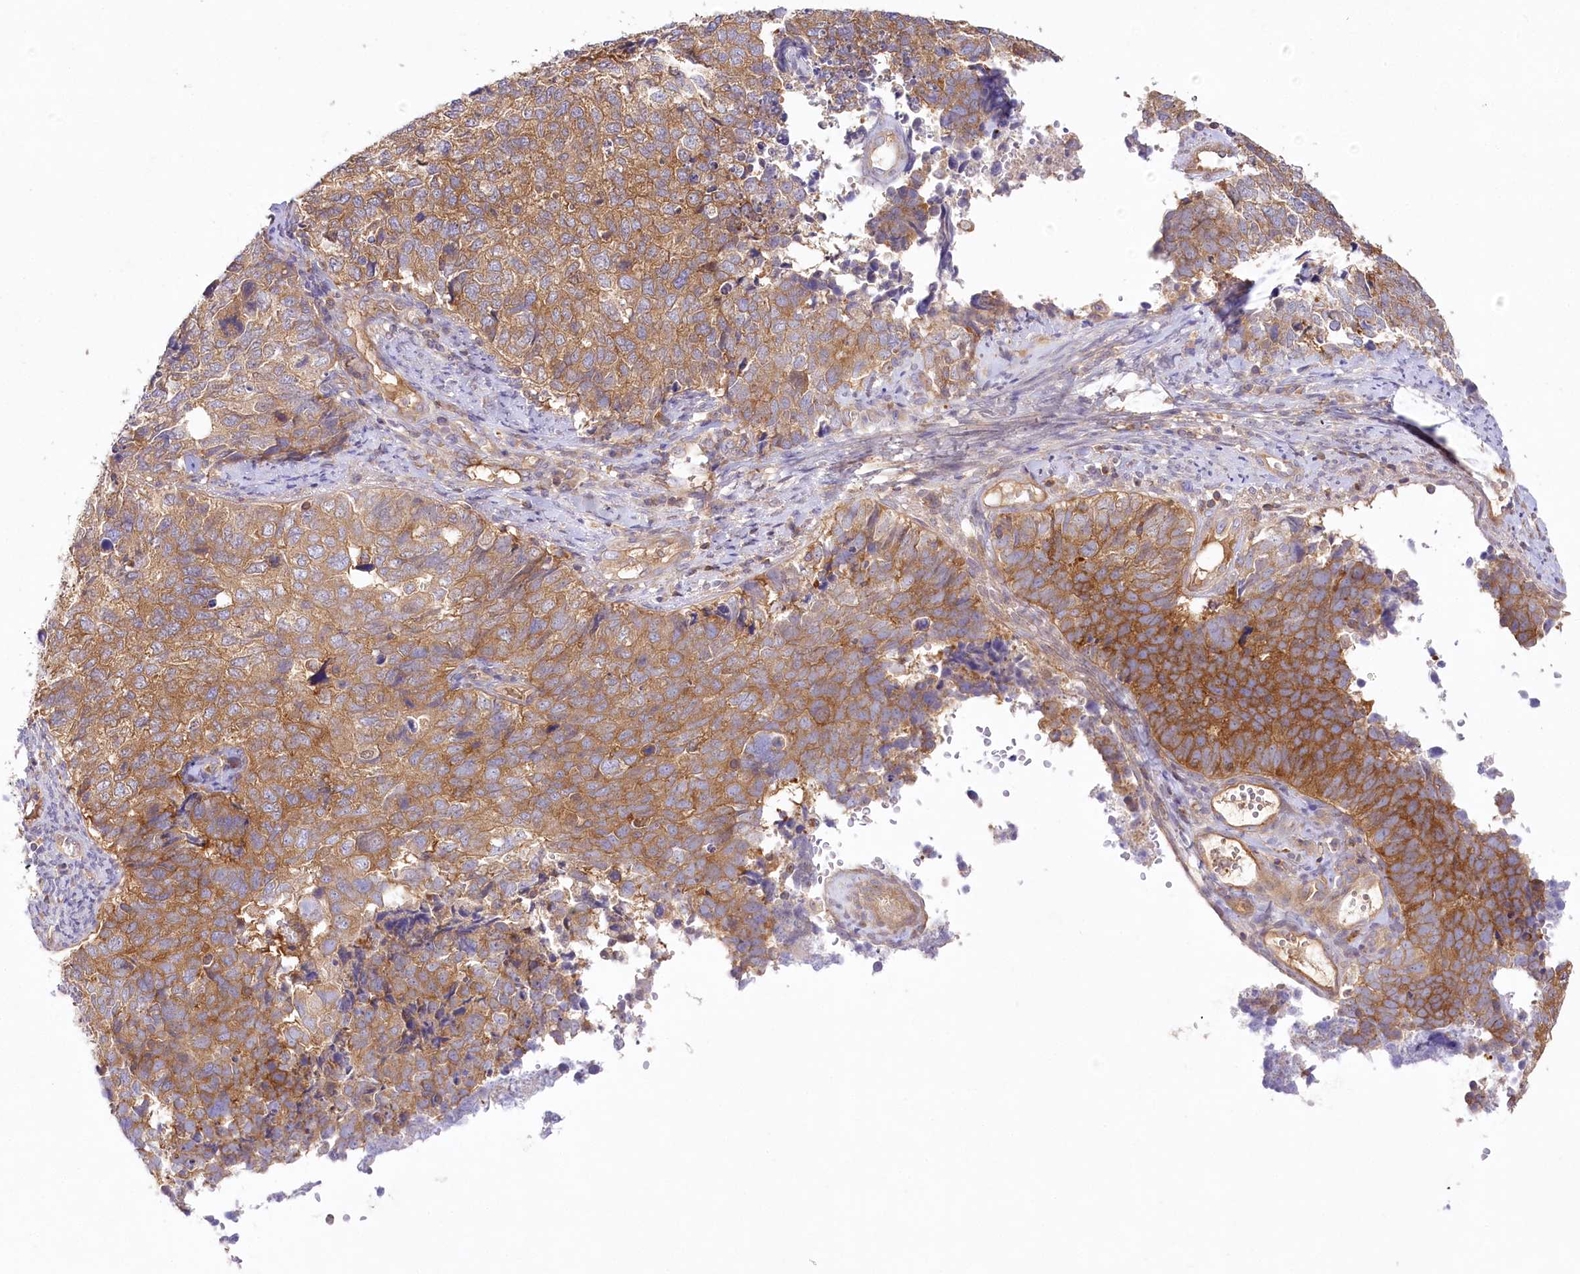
{"staining": {"intensity": "moderate", "quantity": "25%-75%", "location": "cytoplasmic/membranous"}, "tissue": "cervical cancer", "cell_type": "Tumor cells", "image_type": "cancer", "snomed": [{"axis": "morphology", "description": "Squamous cell carcinoma, NOS"}, {"axis": "topography", "description": "Cervix"}], "caption": "Protein expression analysis of squamous cell carcinoma (cervical) exhibits moderate cytoplasmic/membranous positivity in approximately 25%-75% of tumor cells.", "gene": "ABRAXAS2", "patient": {"sex": "female", "age": 63}}